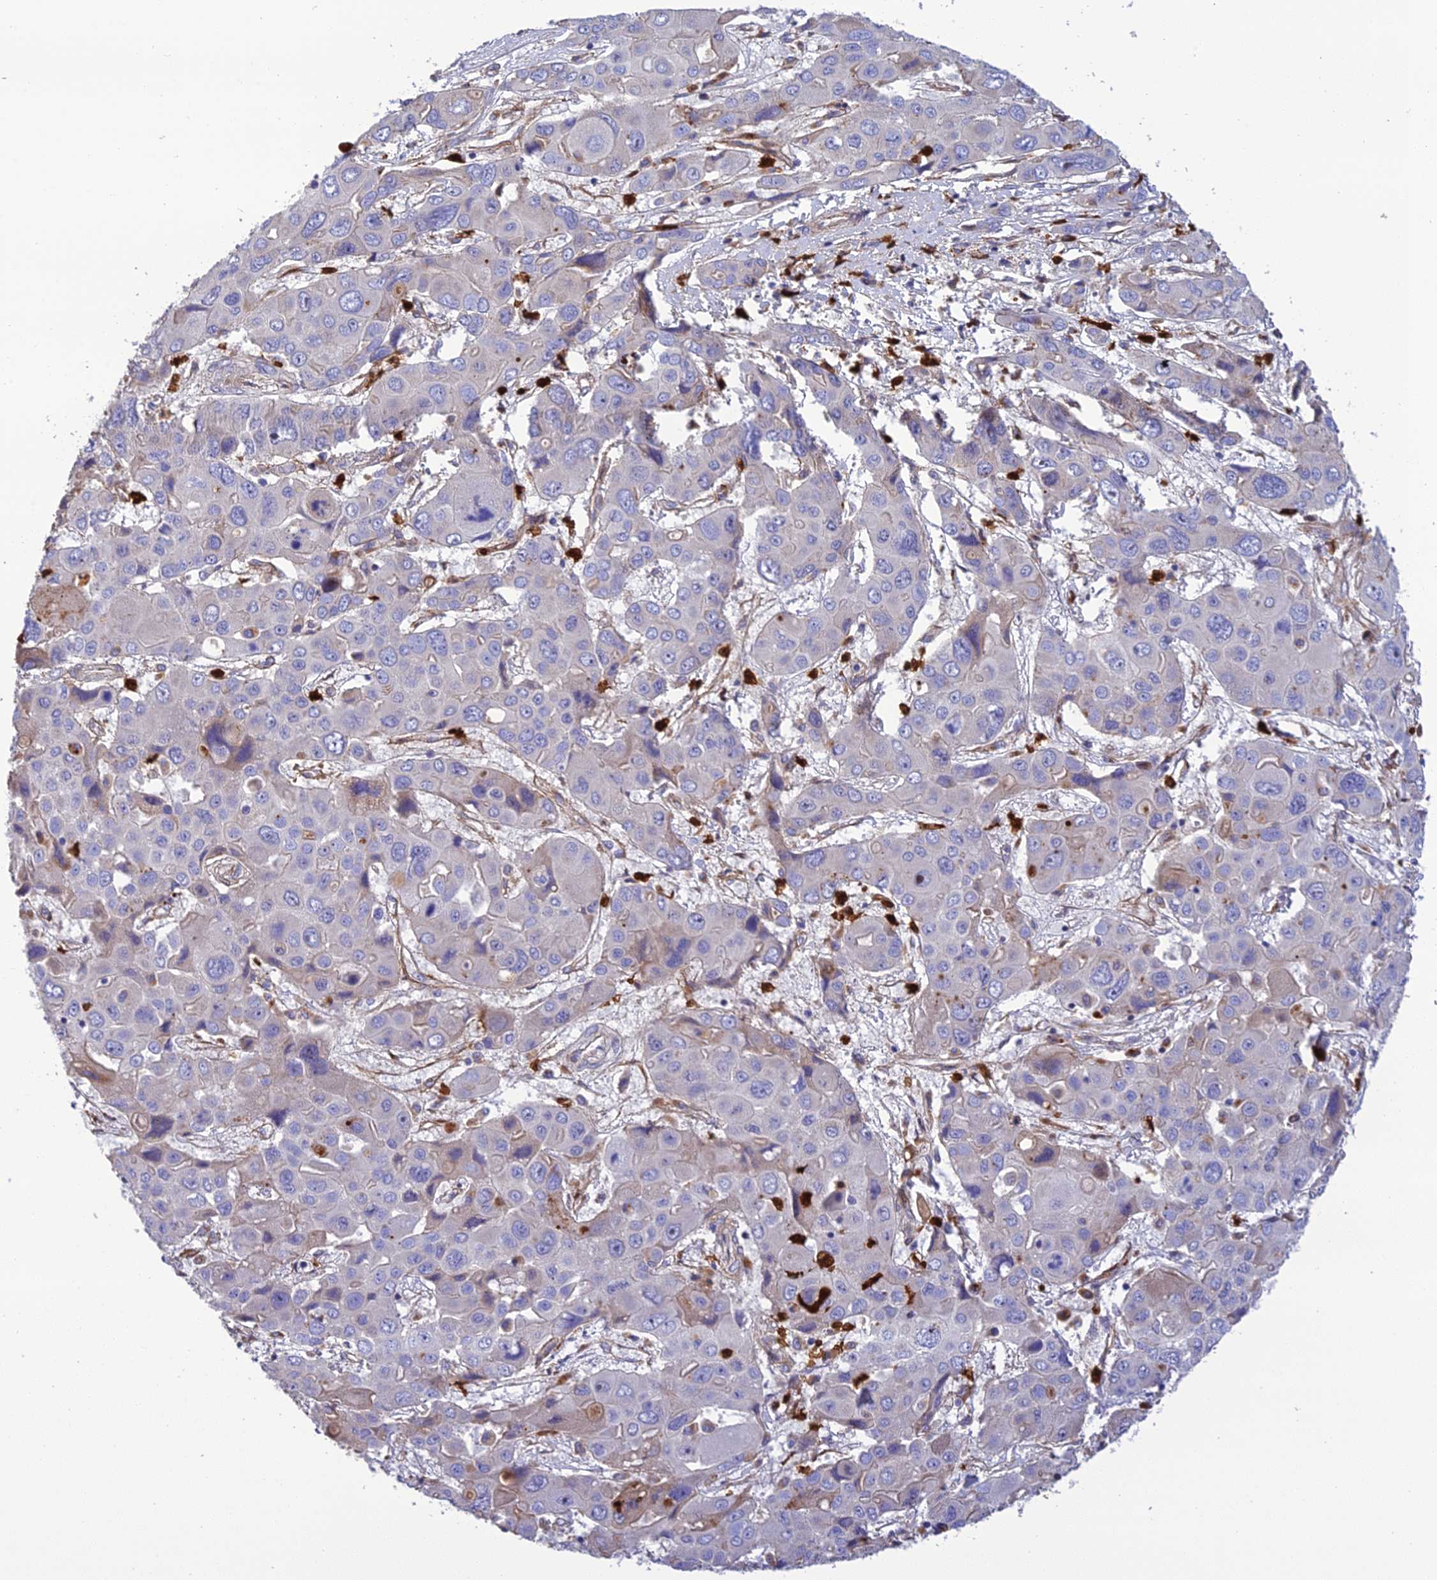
{"staining": {"intensity": "negative", "quantity": "none", "location": "none"}, "tissue": "liver cancer", "cell_type": "Tumor cells", "image_type": "cancer", "snomed": [{"axis": "morphology", "description": "Cholangiocarcinoma"}, {"axis": "topography", "description": "Liver"}], "caption": "This is a image of immunohistochemistry (IHC) staining of liver cholangiocarcinoma, which shows no positivity in tumor cells.", "gene": "CPSF4L", "patient": {"sex": "male", "age": 67}}